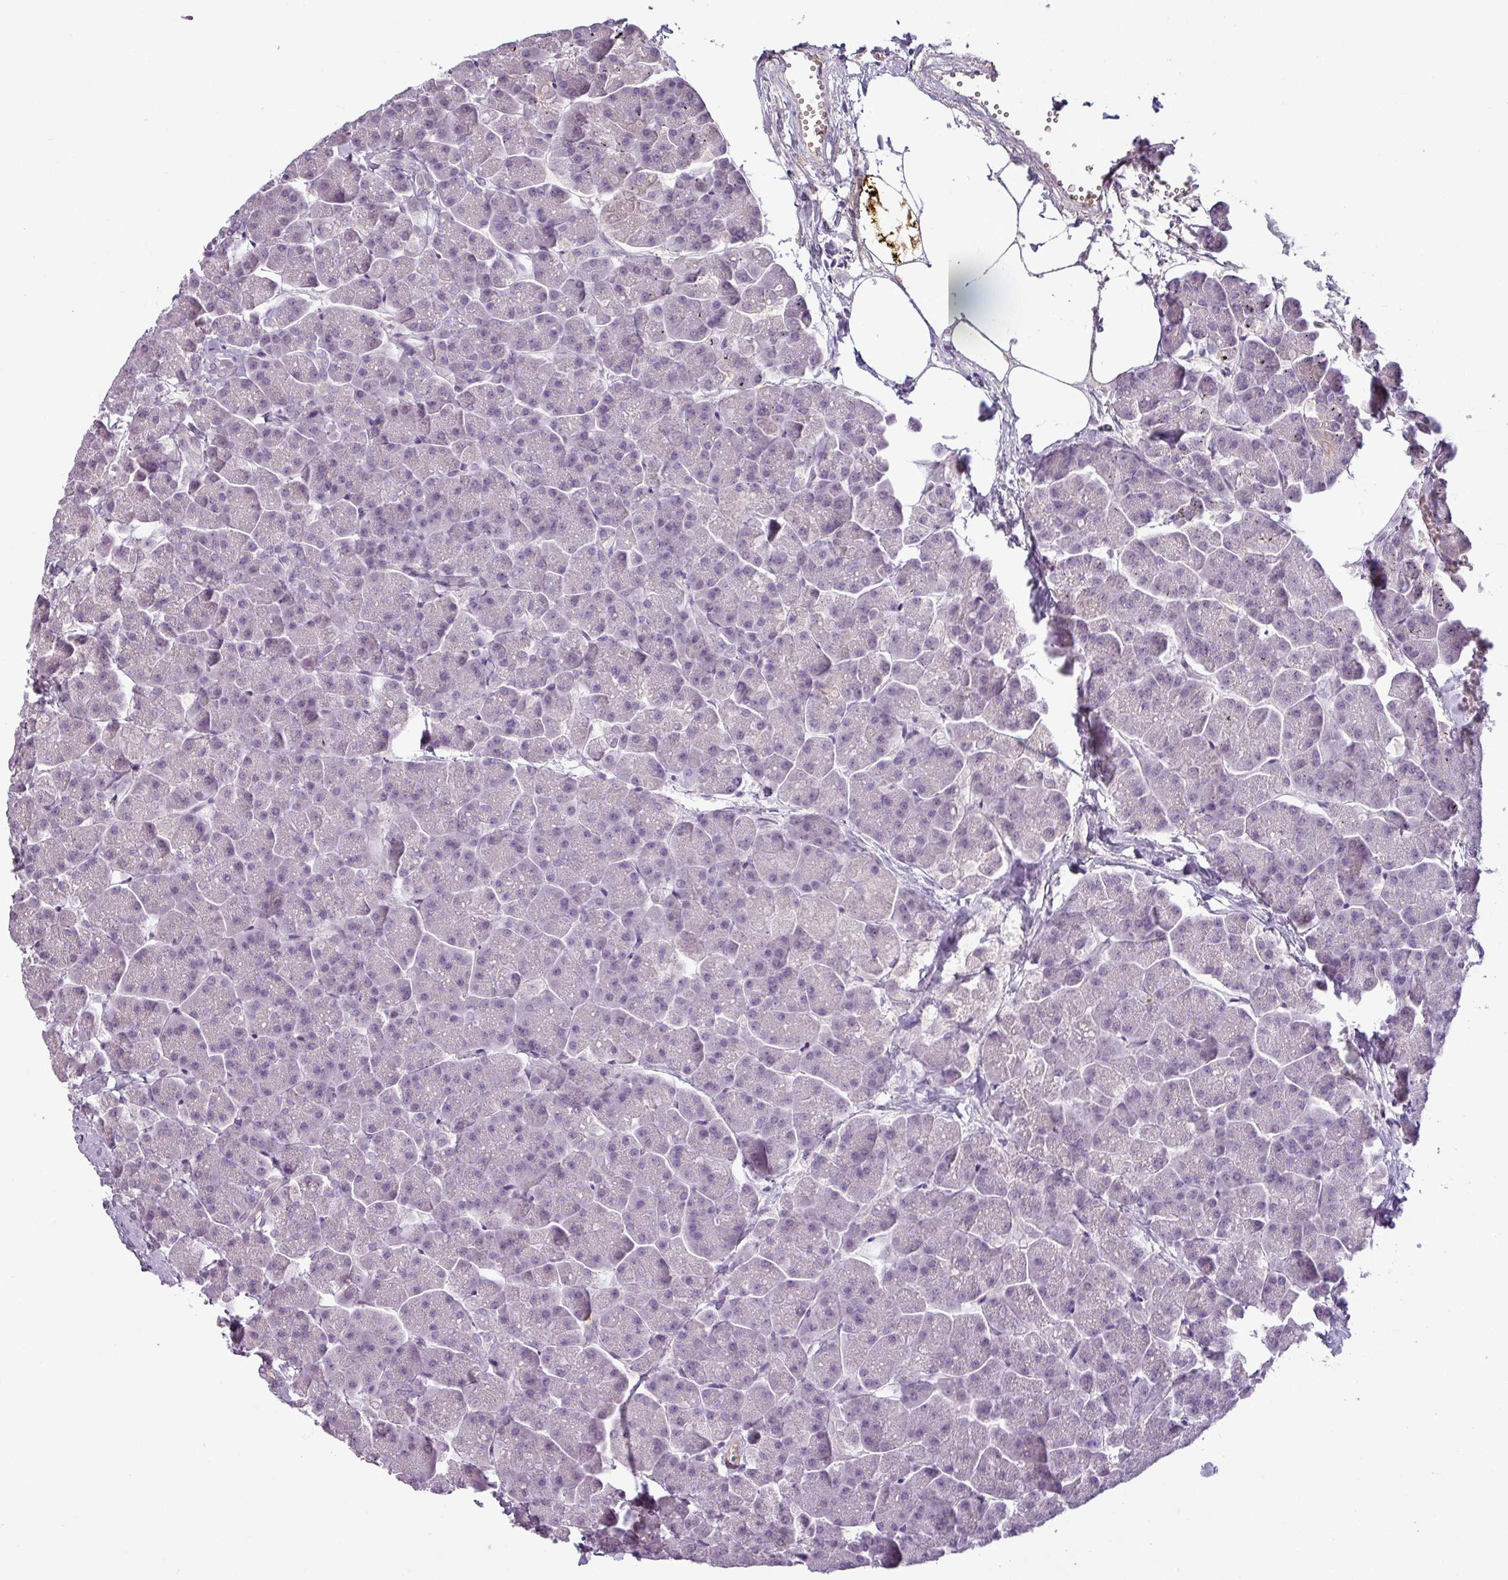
{"staining": {"intensity": "negative", "quantity": "none", "location": "none"}, "tissue": "pancreas", "cell_type": "Exocrine glandular cells", "image_type": "normal", "snomed": [{"axis": "morphology", "description": "Normal tissue, NOS"}, {"axis": "topography", "description": "Pancreas"}, {"axis": "topography", "description": "Peripheral nerve tissue"}], "caption": "Human pancreas stained for a protein using immunohistochemistry reveals no staining in exocrine glandular cells.", "gene": "APOC1", "patient": {"sex": "male", "age": 54}}